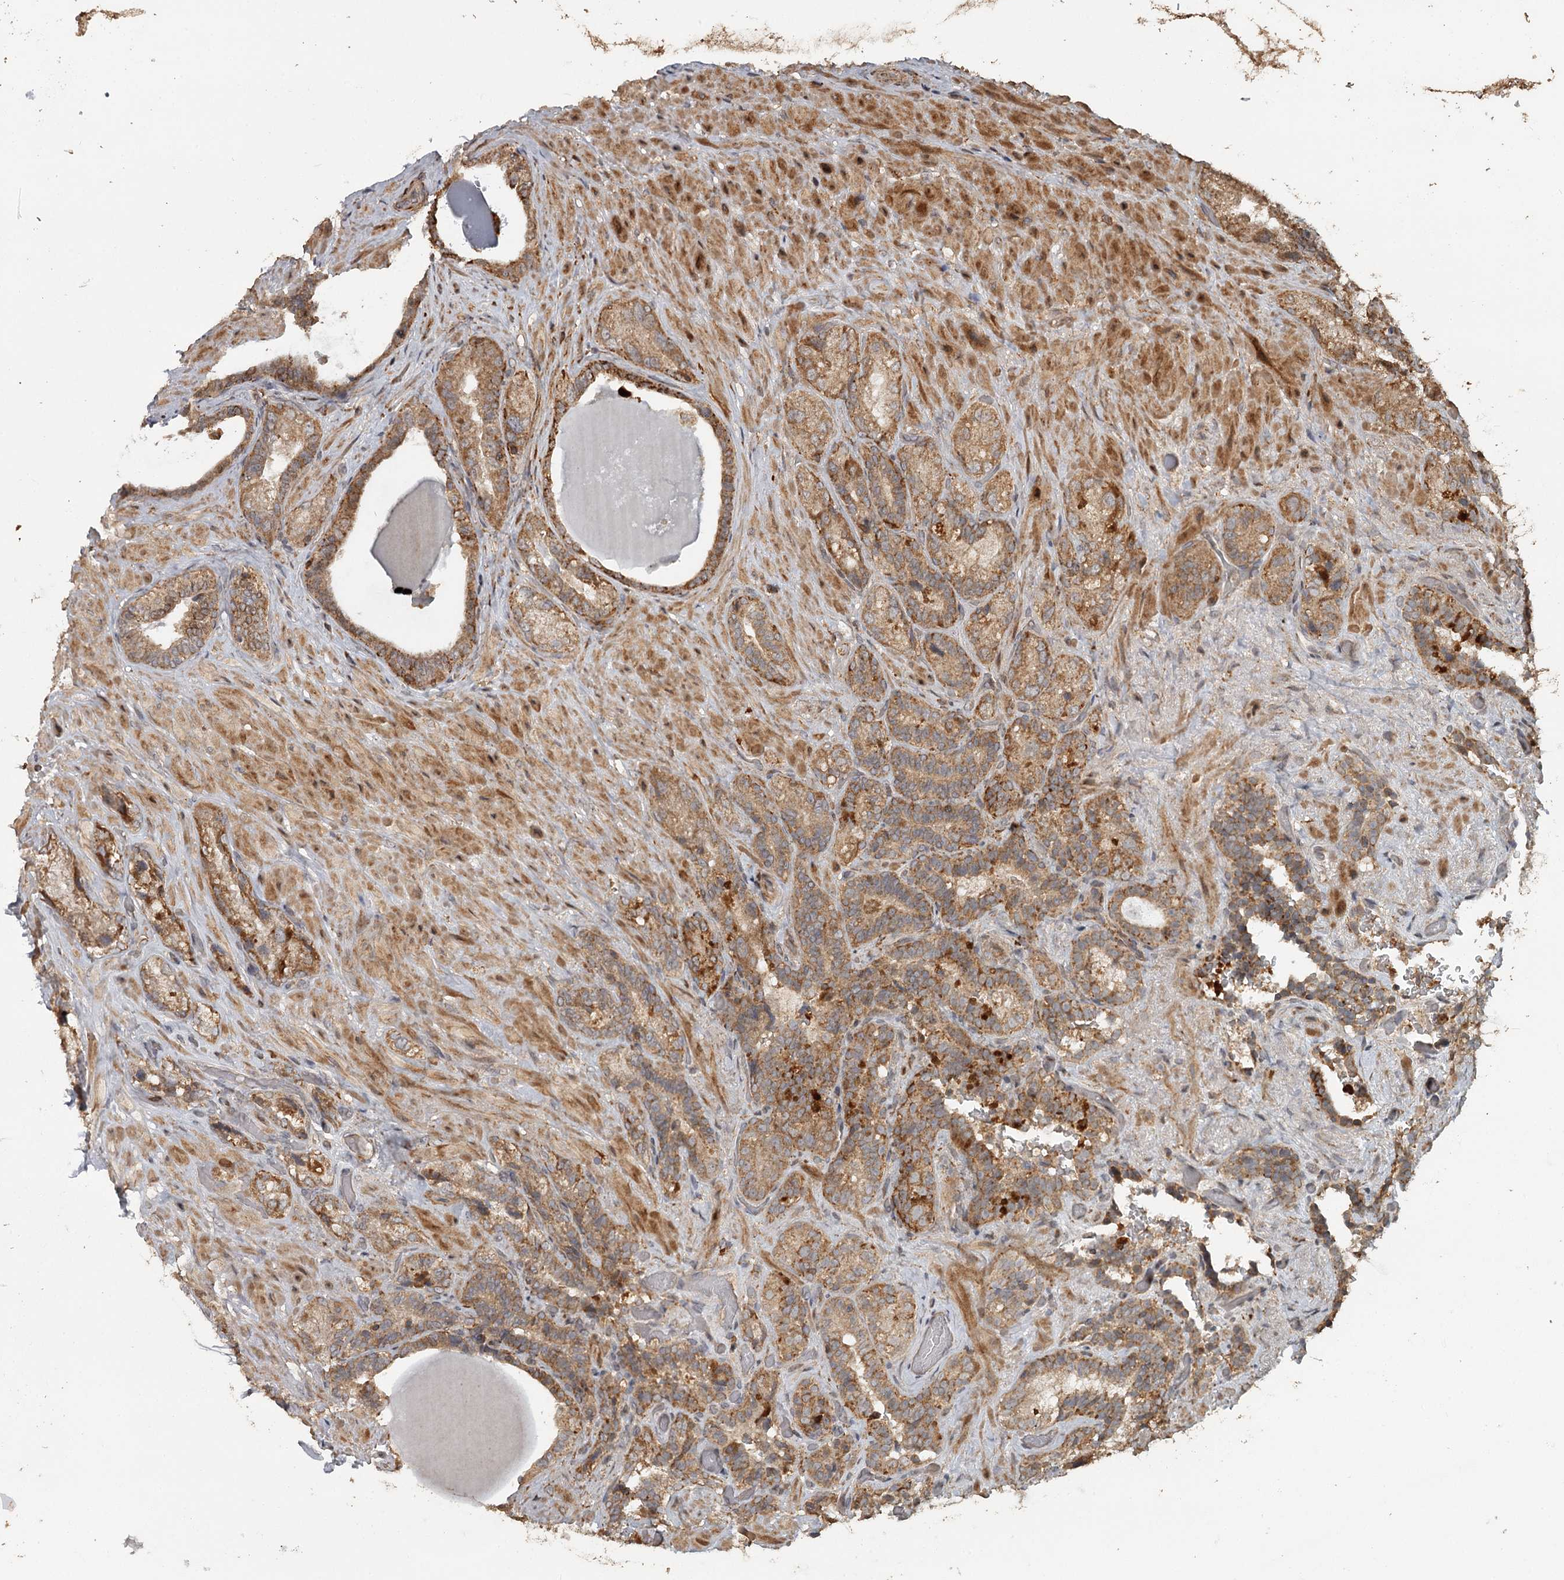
{"staining": {"intensity": "moderate", "quantity": ">75%", "location": "cytoplasmic/membranous"}, "tissue": "seminal vesicle", "cell_type": "Glandular cells", "image_type": "normal", "snomed": [{"axis": "morphology", "description": "Normal tissue, NOS"}, {"axis": "topography", "description": "Prostate and seminal vesicle, NOS"}, {"axis": "topography", "description": "Prostate"}, {"axis": "topography", "description": "Seminal veicle"}], "caption": "Protein staining reveals moderate cytoplasmic/membranous positivity in about >75% of glandular cells in normal seminal vesicle. (DAB IHC, brown staining for protein, blue staining for nuclei).", "gene": "FAXC", "patient": {"sex": "male", "age": 67}}